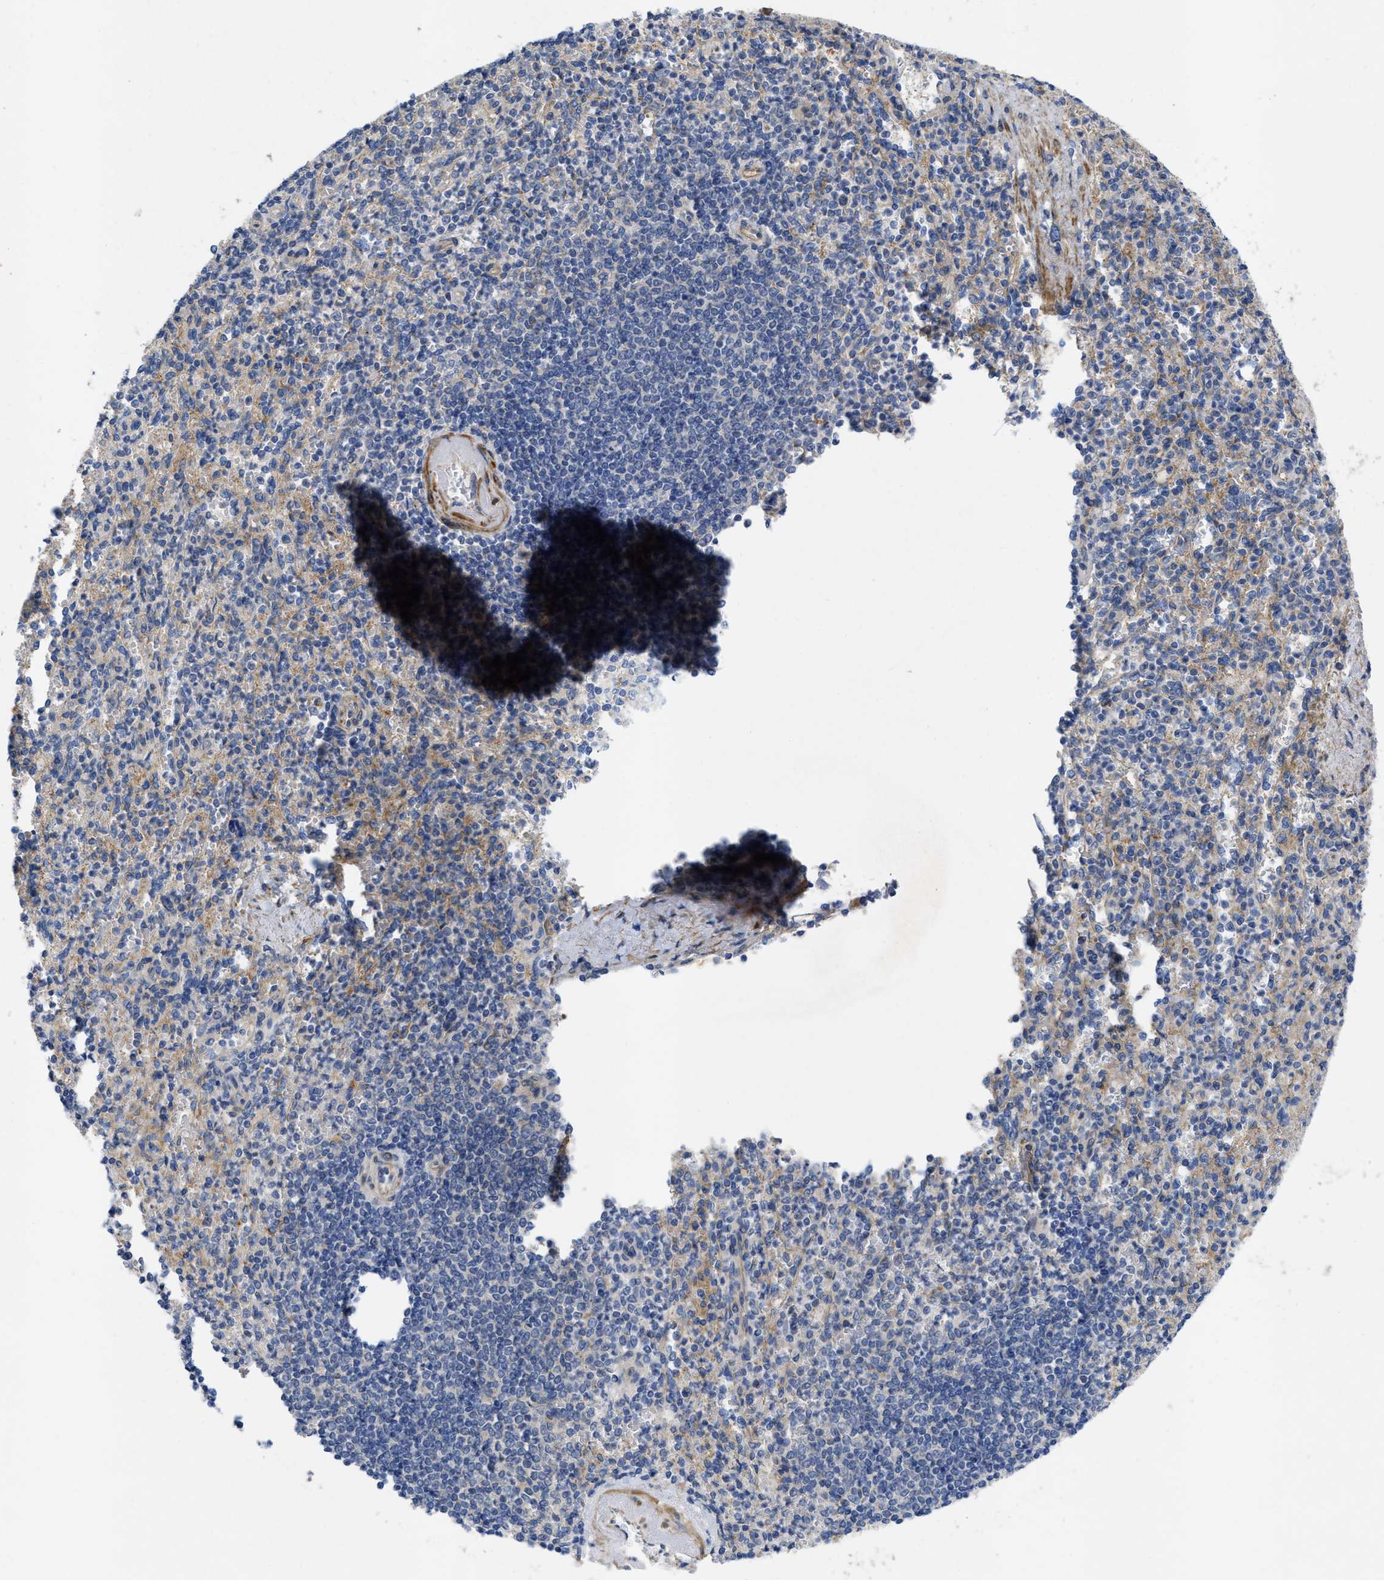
{"staining": {"intensity": "weak", "quantity": ">75%", "location": "cytoplasmic/membranous"}, "tissue": "spleen", "cell_type": "Cells in red pulp", "image_type": "normal", "snomed": [{"axis": "morphology", "description": "Normal tissue, NOS"}, {"axis": "topography", "description": "Spleen"}], "caption": "This image reveals IHC staining of normal spleen, with low weak cytoplasmic/membranous staining in approximately >75% of cells in red pulp.", "gene": "ARHGEF26", "patient": {"sex": "female", "age": 74}}